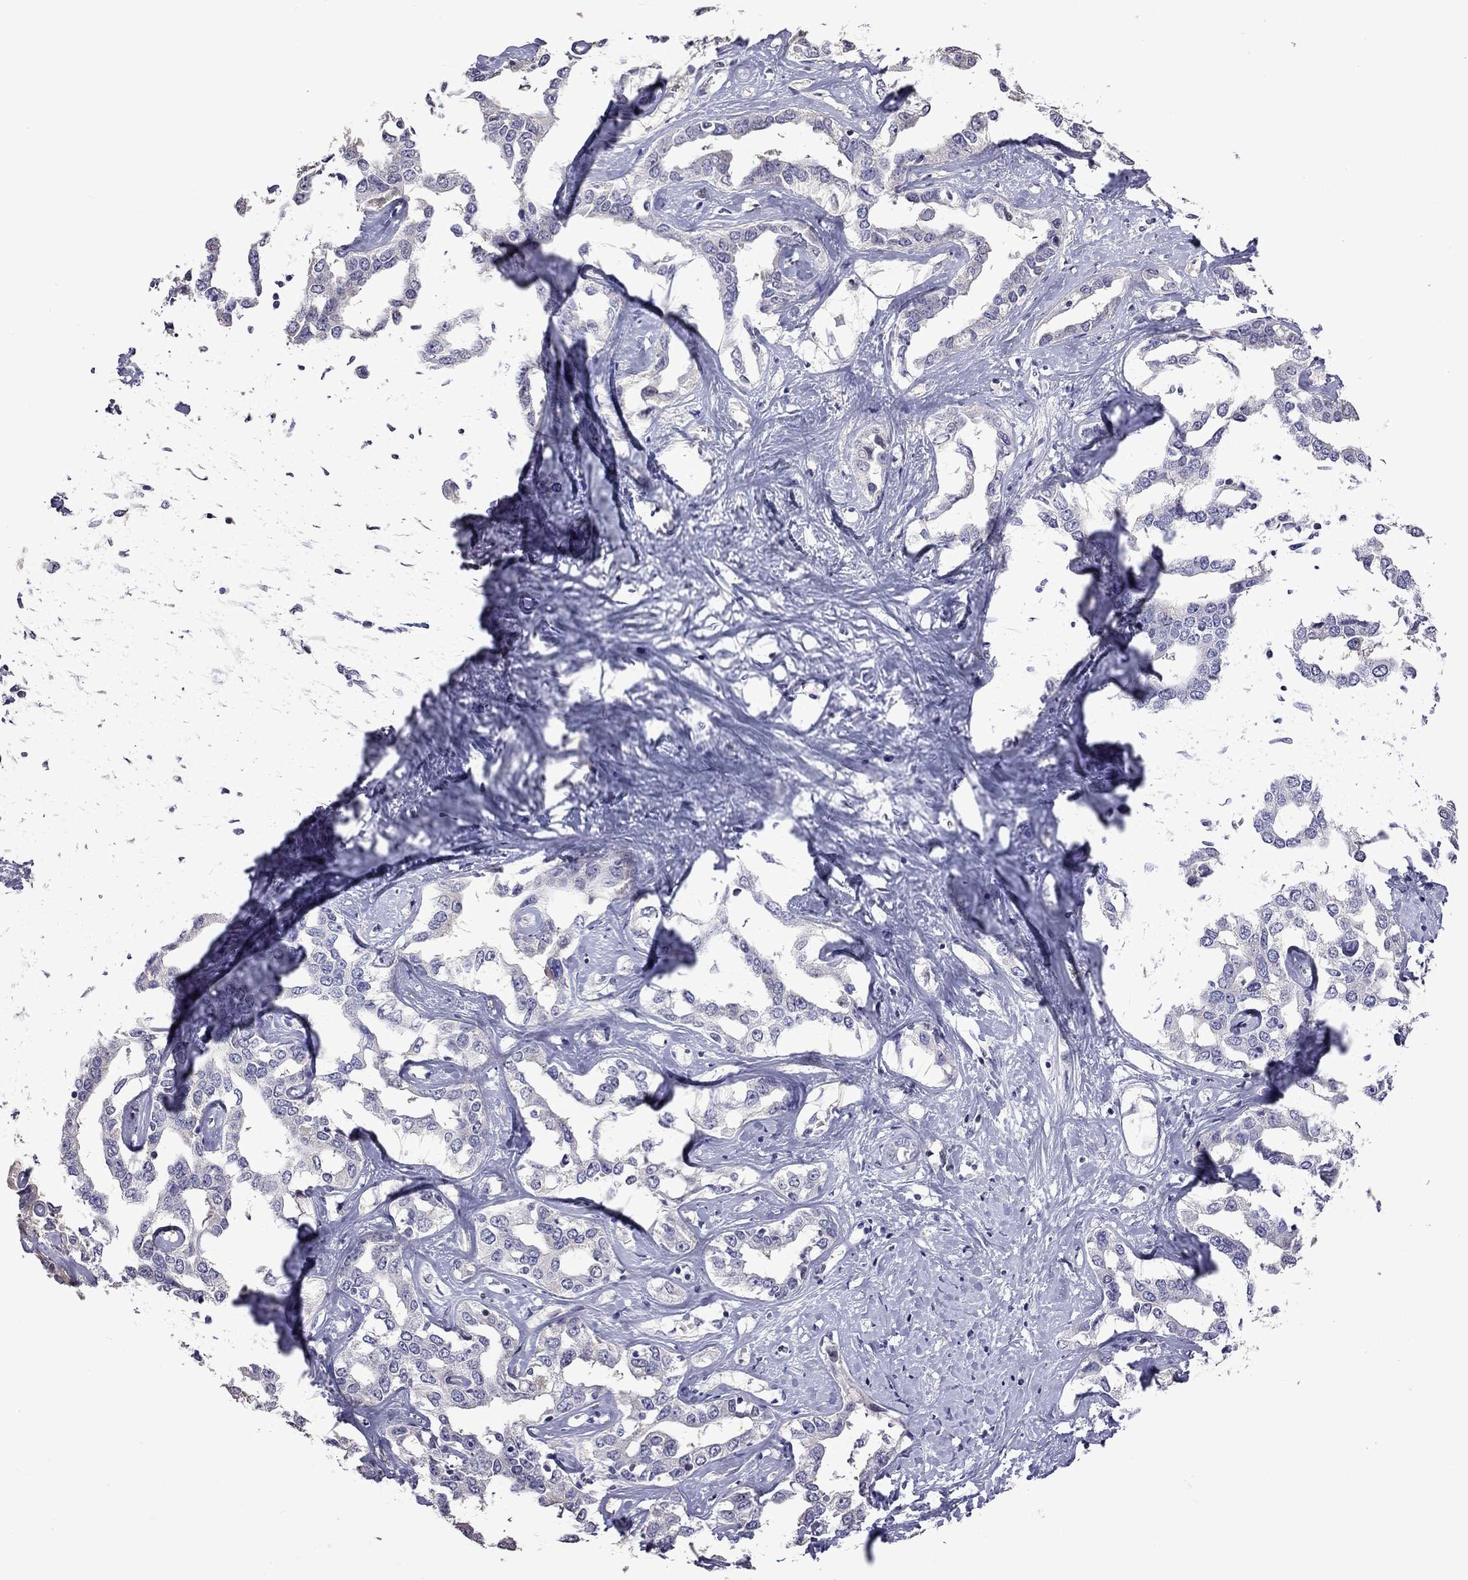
{"staining": {"intensity": "negative", "quantity": "none", "location": "none"}, "tissue": "liver cancer", "cell_type": "Tumor cells", "image_type": "cancer", "snomed": [{"axis": "morphology", "description": "Cholangiocarcinoma"}, {"axis": "topography", "description": "Liver"}], "caption": "Cholangiocarcinoma (liver) was stained to show a protein in brown. There is no significant positivity in tumor cells. The staining is performed using DAB (3,3'-diaminobenzidine) brown chromogen with nuclei counter-stained in using hematoxylin.", "gene": "FEZ1", "patient": {"sex": "male", "age": 59}}